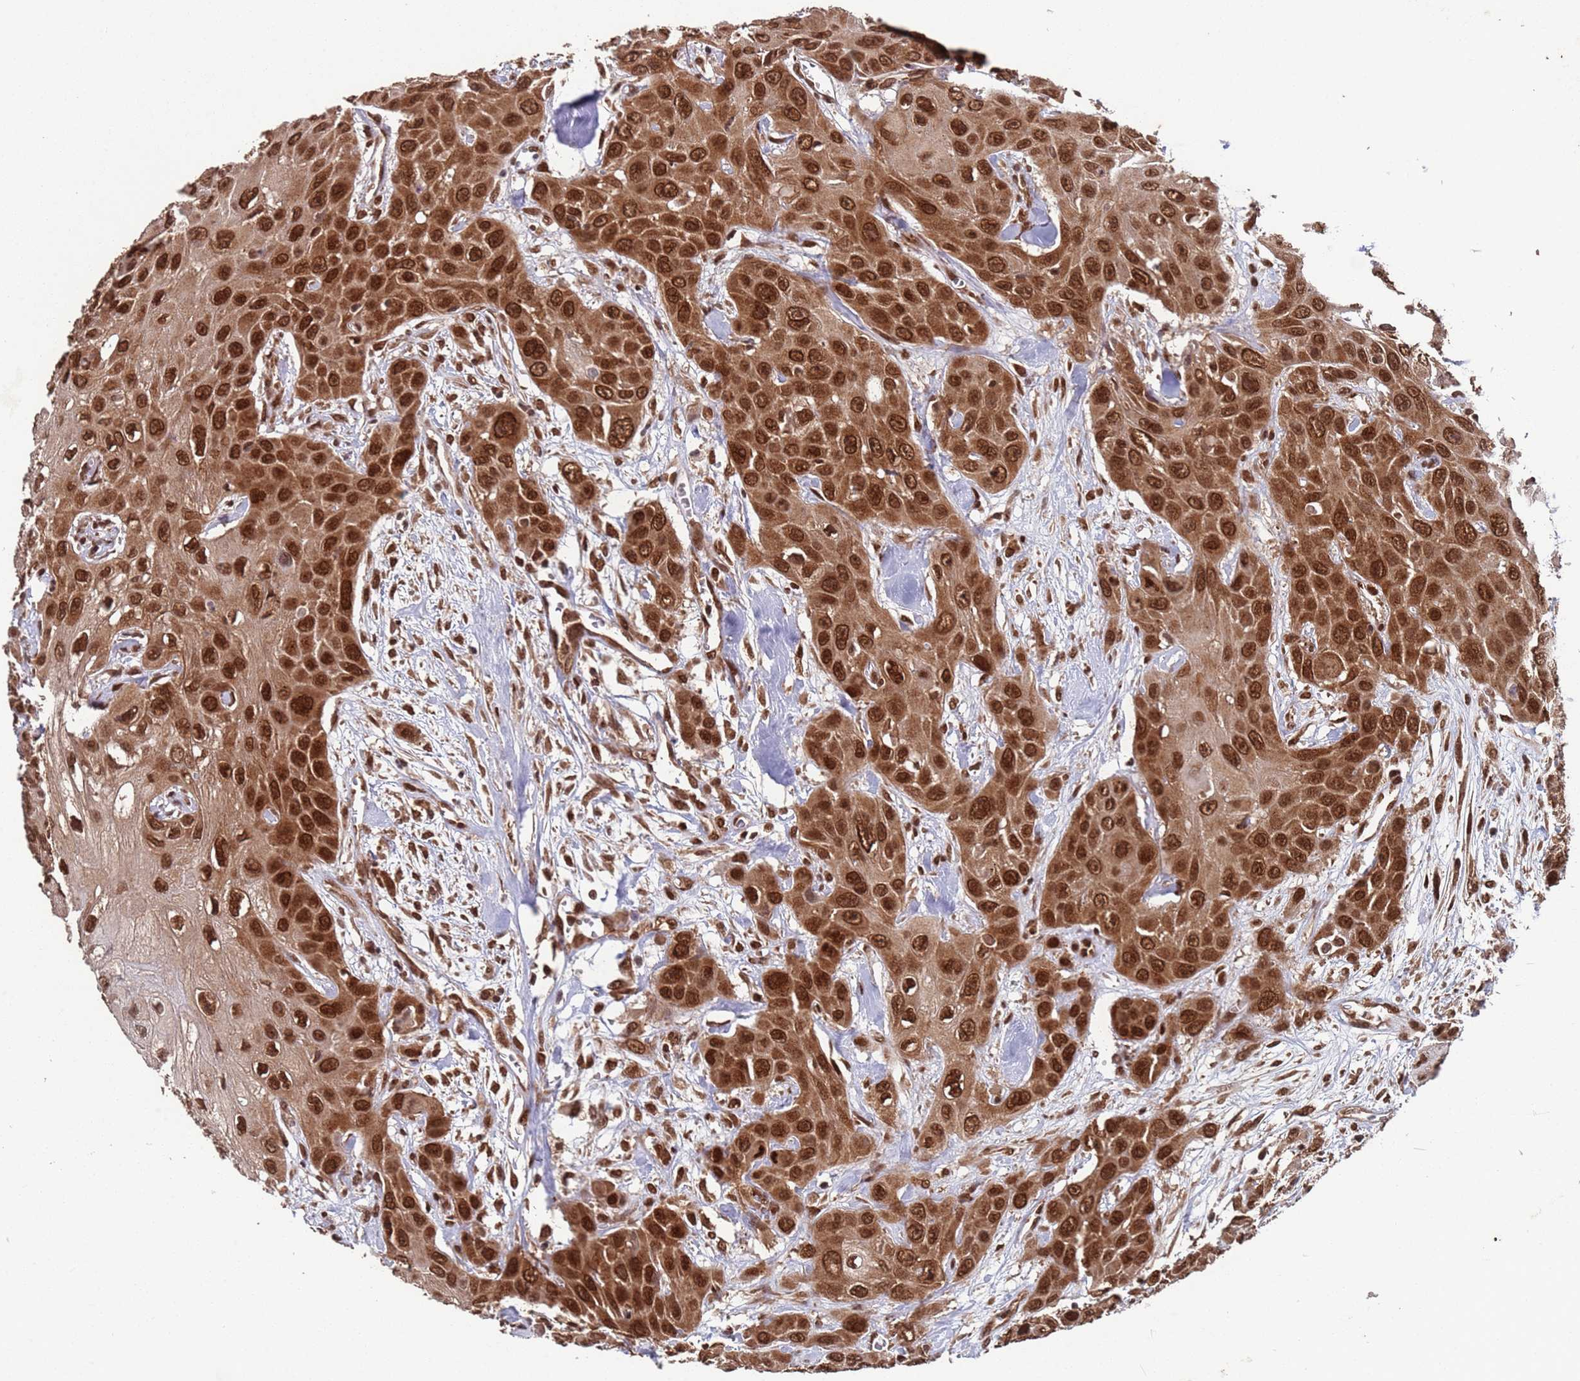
{"staining": {"intensity": "moderate", "quantity": ">75%", "location": "cytoplasmic/membranous,nuclear"}, "tissue": "head and neck cancer", "cell_type": "Tumor cells", "image_type": "cancer", "snomed": [{"axis": "morphology", "description": "Squamous cell carcinoma, NOS"}, {"axis": "topography", "description": "Head-Neck"}], "caption": "High-magnification brightfield microscopy of head and neck cancer stained with DAB (brown) and counterstained with hematoxylin (blue). tumor cells exhibit moderate cytoplasmic/membranous and nuclear staining is appreciated in approximately>75% of cells.", "gene": "FUBP3", "patient": {"sex": "male", "age": 81}}